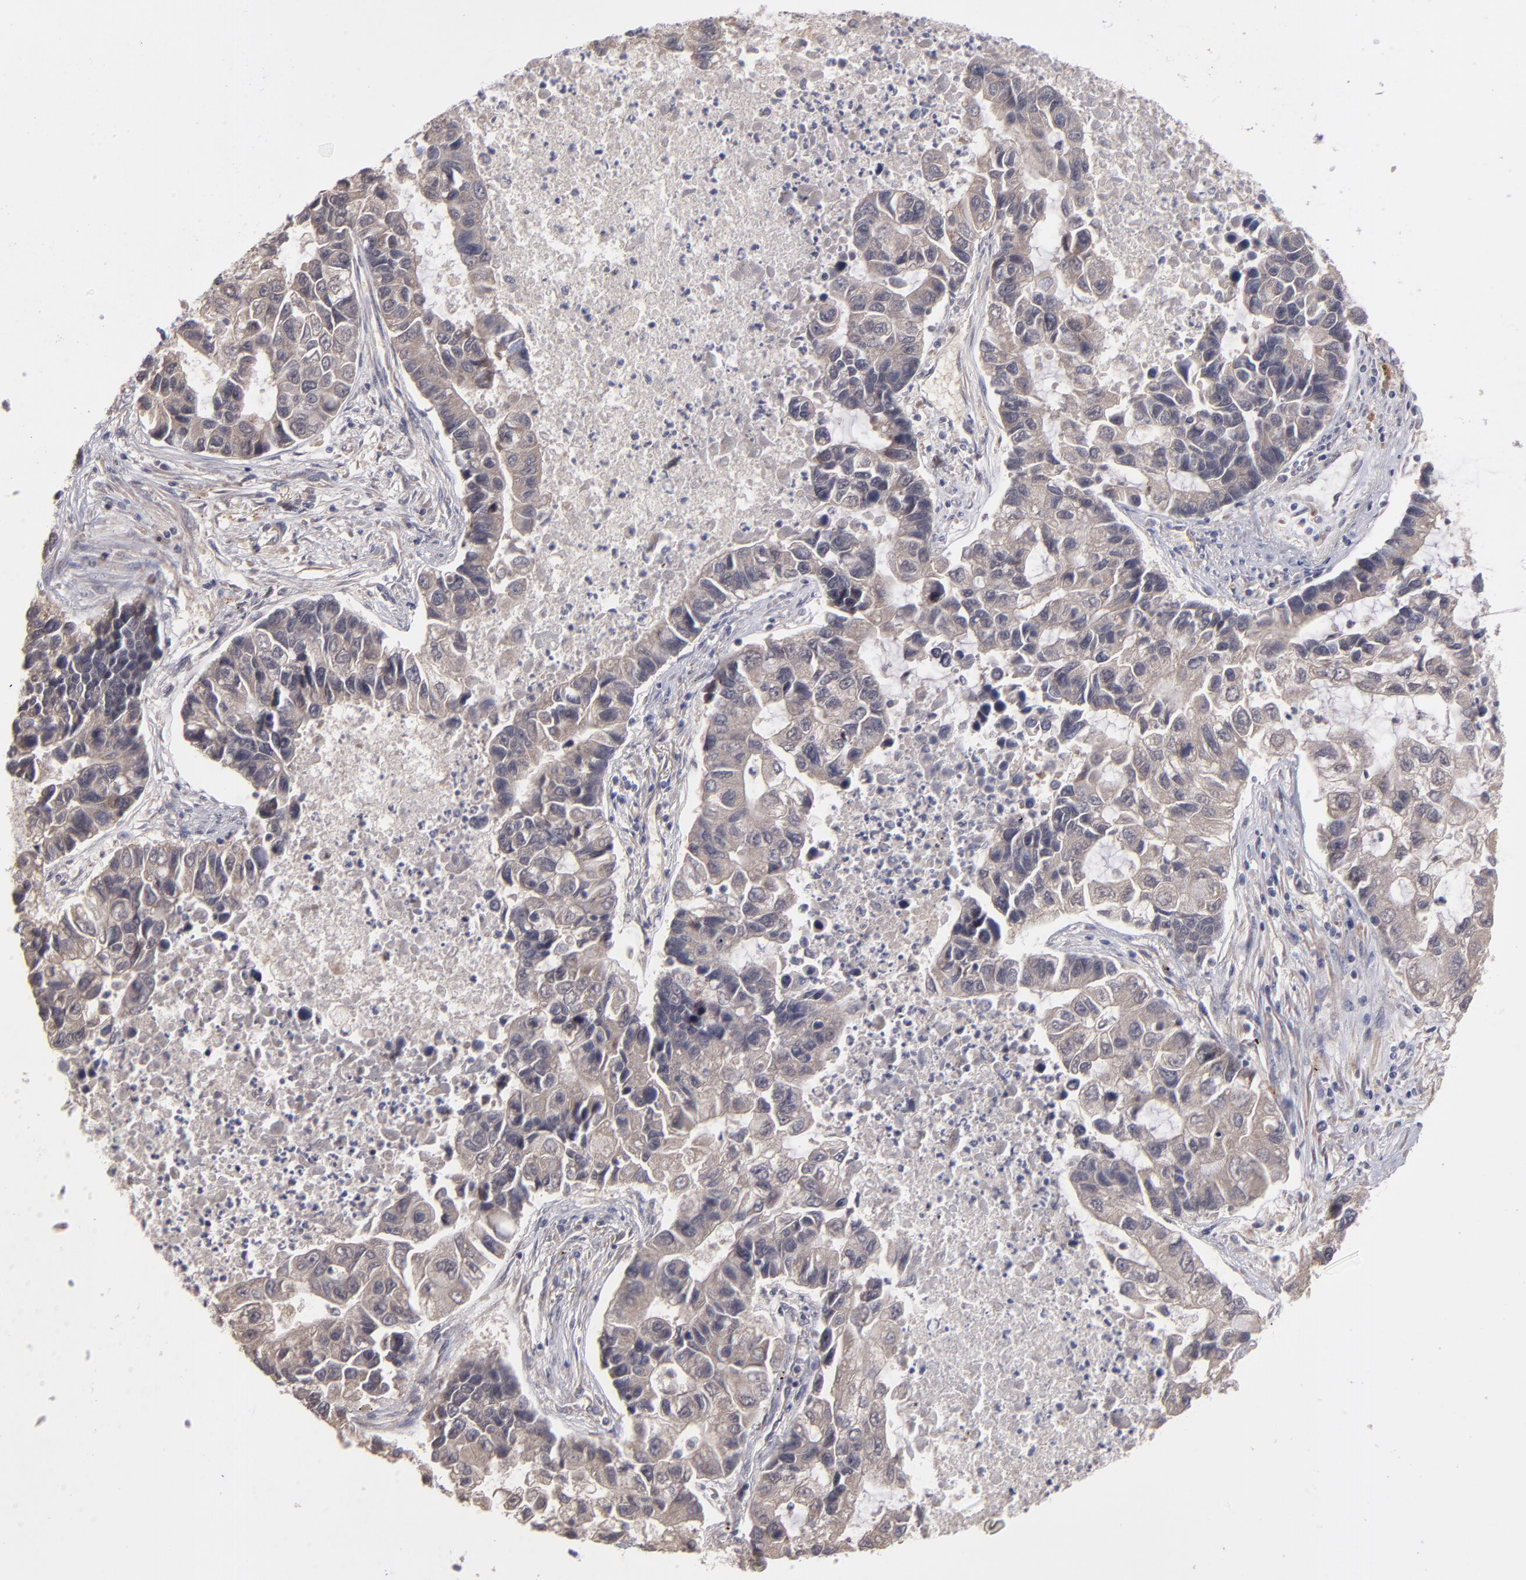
{"staining": {"intensity": "weak", "quantity": "25%-75%", "location": "cytoplasmic/membranous"}, "tissue": "lung cancer", "cell_type": "Tumor cells", "image_type": "cancer", "snomed": [{"axis": "morphology", "description": "Adenocarcinoma, NOS"}, {"axis": "topography", "description": "Lung"}], "caption": "The image reveals a brown stain indicating the presence of a protein in the cytoplasmic/membranous of tumor cells in lung cancer (adenocarcinoma).", "gene": "ITIH4", "patient": {"sex": "female", "age": 51}}